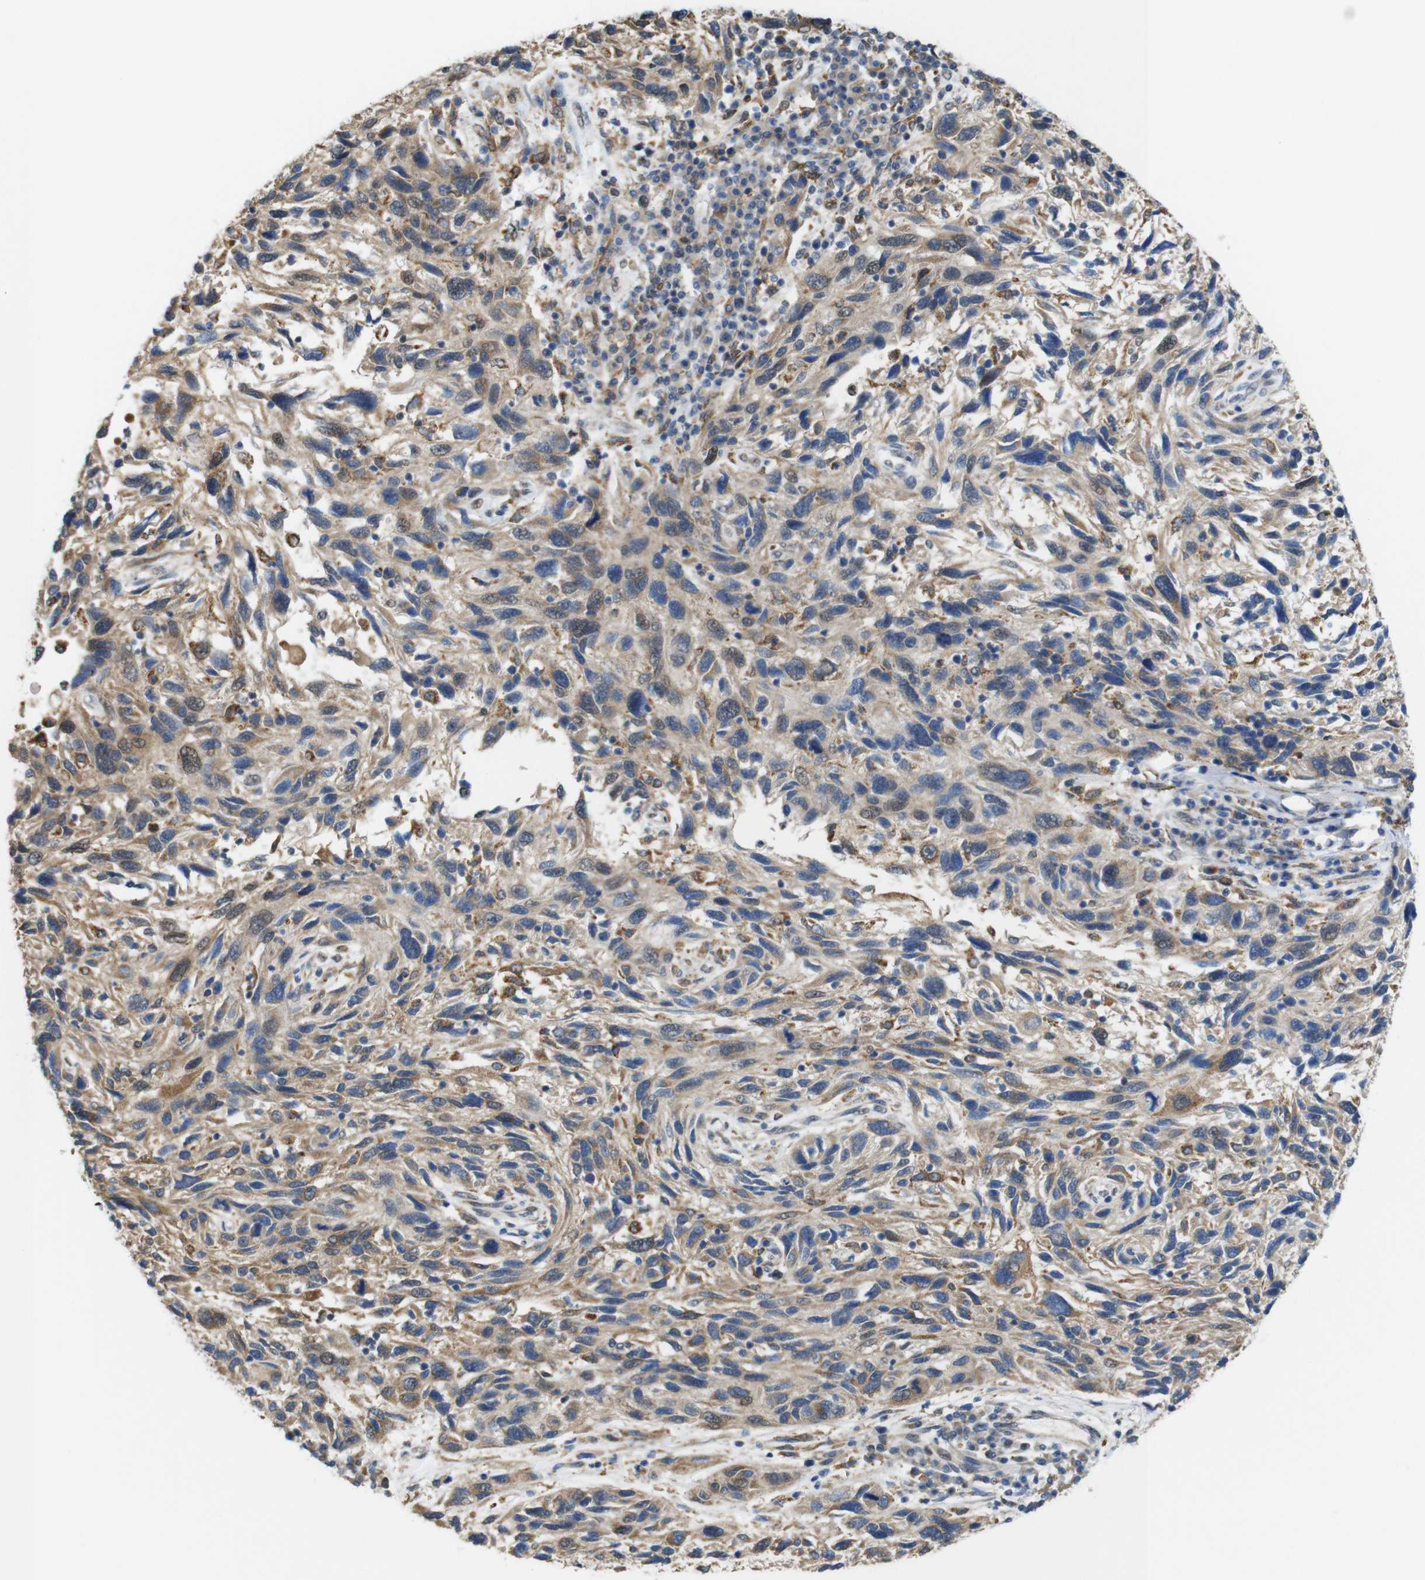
{"staining": {"intensity": "moderate", "quantity": ">75%", "location": "cytoplasmic/membranous,nuclear"}, "tissue": "melanoma", "cell_type": "Tumor cells", "image_type": "cancer", "snomed": [{"axis": "morphology", "description": "Malignant melanoma, NOS"}, {"axis": "topography", "description": "Skin"}], "caption": "This is an image of immunohistochemistry staining of malignant melanoma, which shows moderate staining in the cytoplasmic/membranous and nuclear of tumor cells.", "gene": "PNMA8A", "patient": {"sex": "male", "age": 53}}